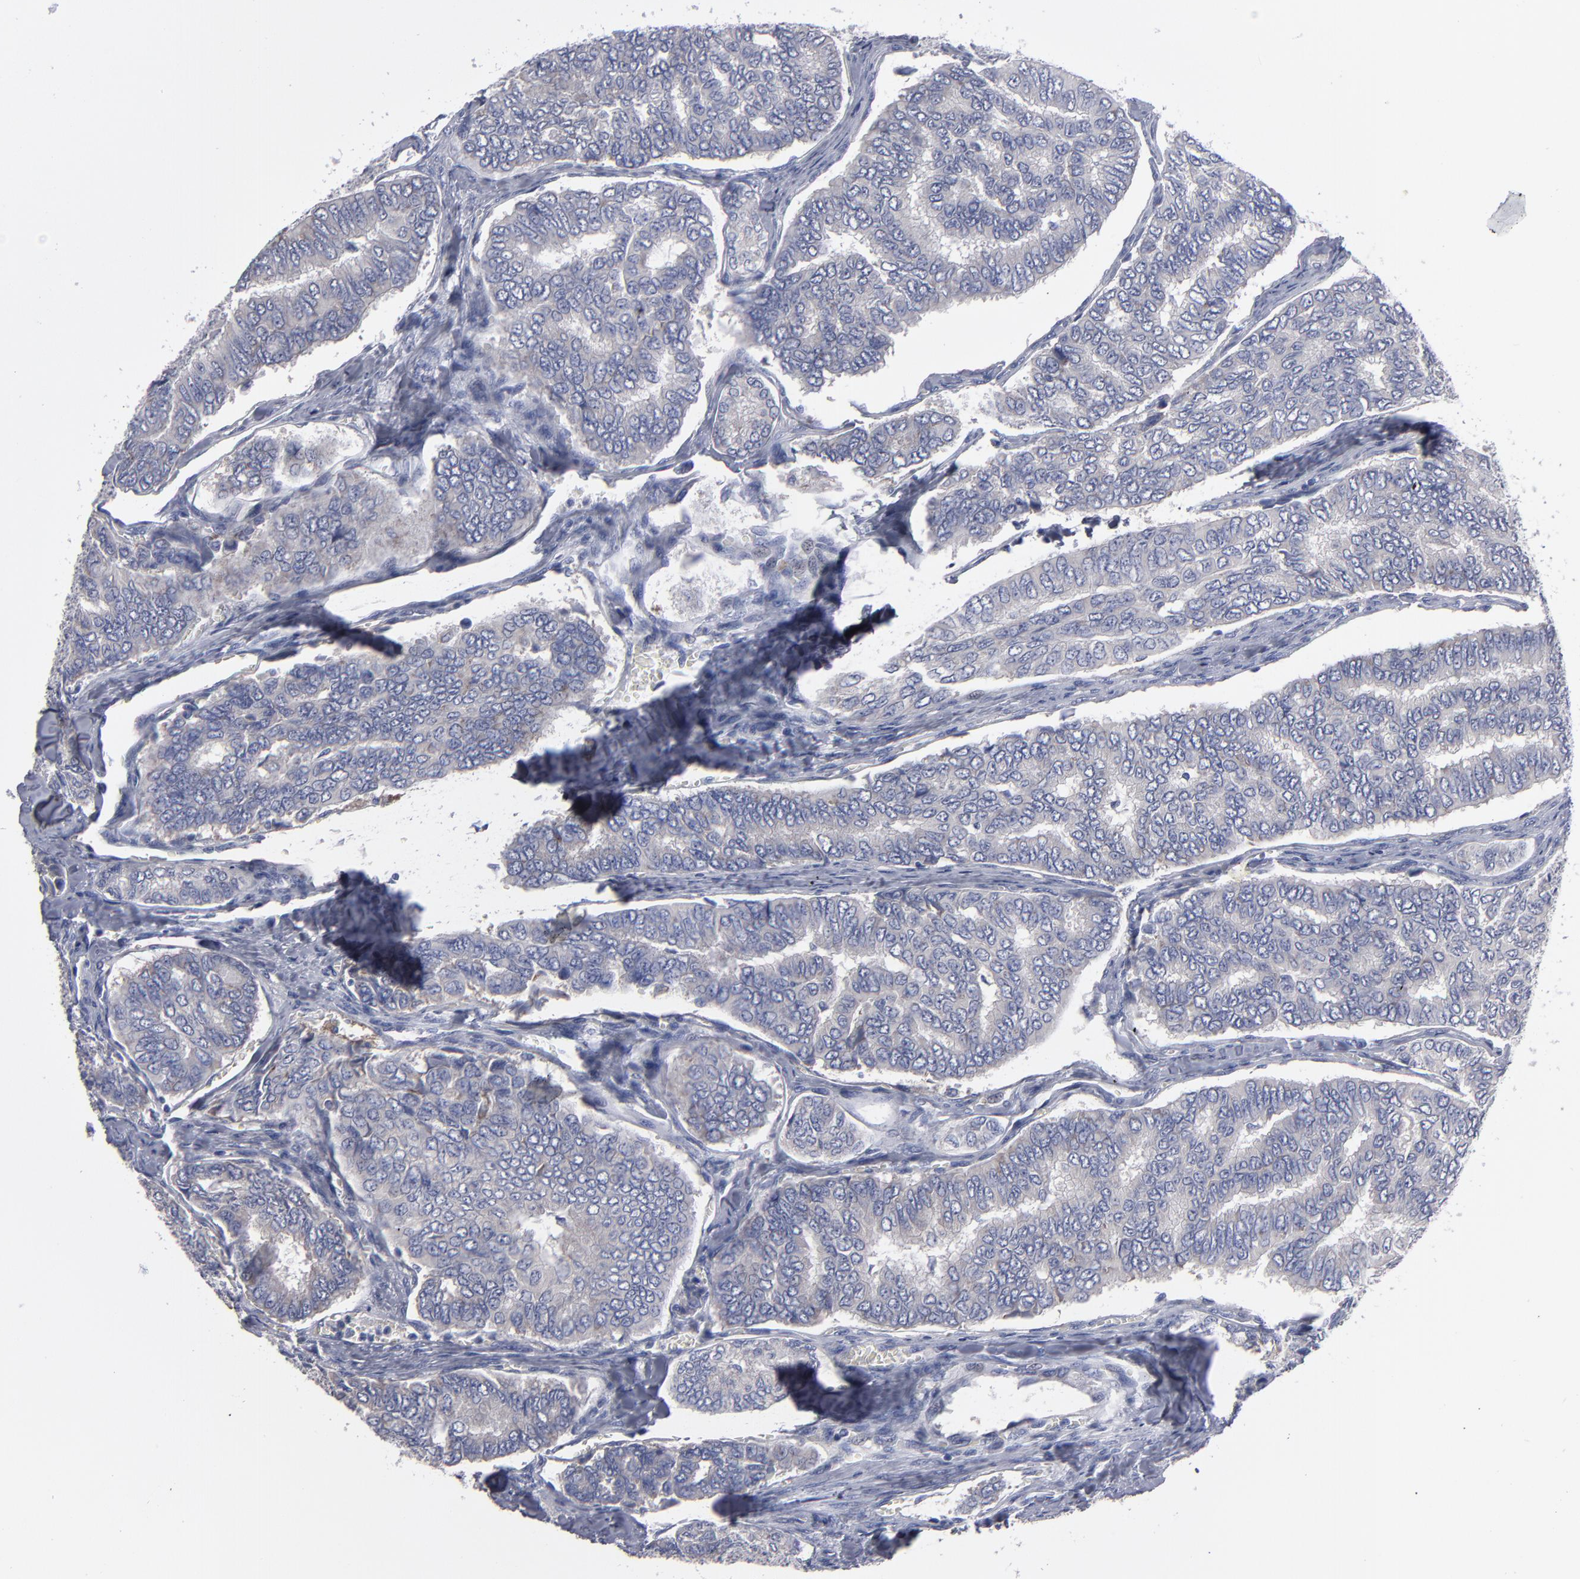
{"staining": {"intensity": "weak", "quantity": ">75%", "location": "cytoplasmic/membranous"}, "tissue": "thyroid cancer", "cell_type": "Tumor cells", "image_type": "cancer", "snomed": [{"axis": "morphology", "description": "Papillary adenocarcinoma, NOS"}, {"axis": "topography", "description": "Thyroid gland"}], "caption": "This histopathology image reveals papillary adenocarcinoma (thyroid) stained with immunohistochemistry to label a protein in brown. The cytoplasmic/membranous of tumor cells show weak positivity for the protein. Nuclei are counter-stained blue.", "gene": "CCDC80", "patient": {"sex": "female", "age": 35}}